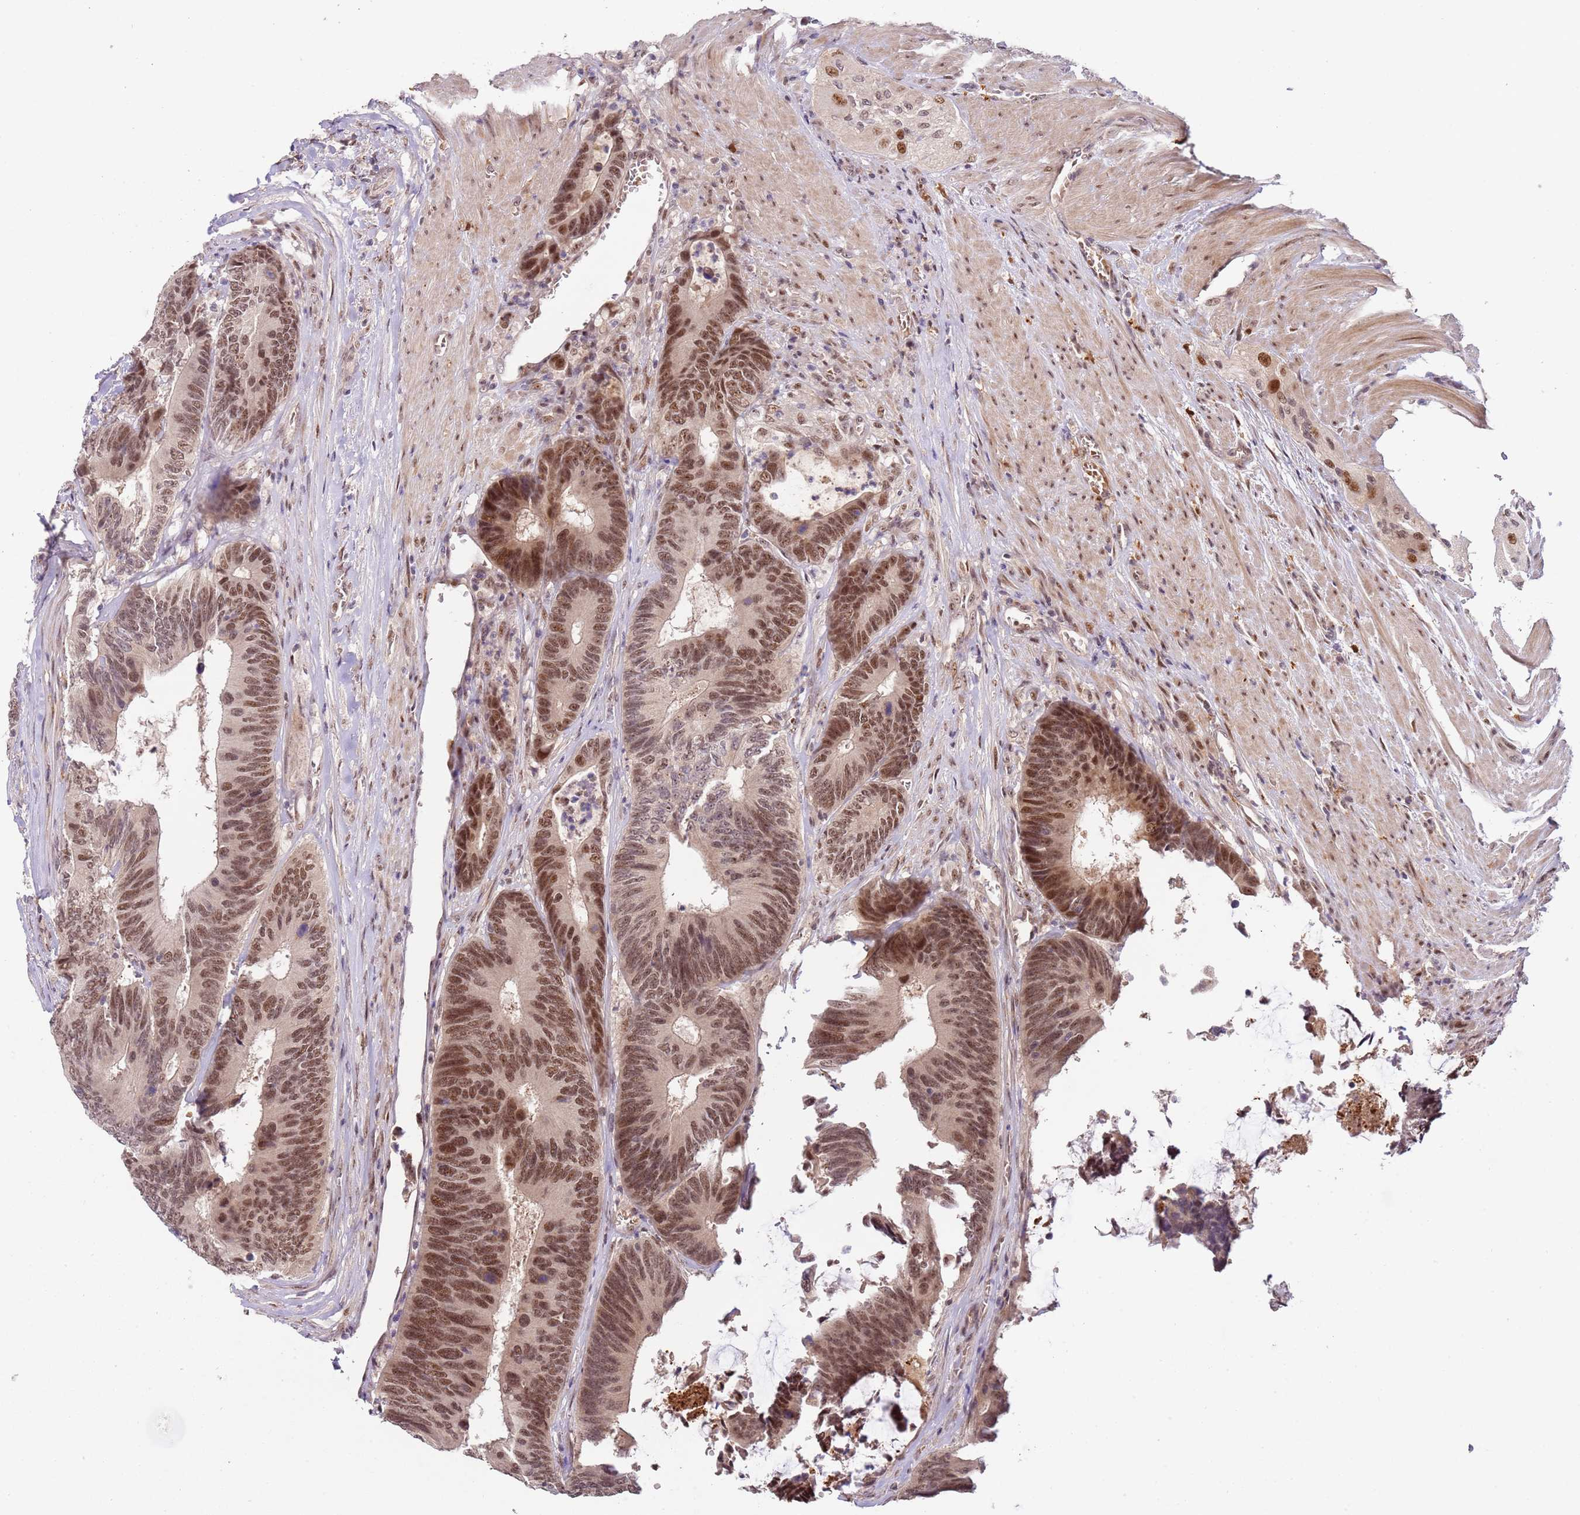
{"staining": {"intensity": "moderate", "quantity": ">75%", "location": "nuclear"}, "tissue": "colorectal cancer", "cell_type": "Tumor cells", "image_type": "cancer", "snomed": [{"axis": "morphology", "description": "Adenocarcinoma, NOS"}, {"axis": "topography", "description": "Colon"}], "caption": "IHC histopathology image of neoplastic tissue: human colorectal adenocarcinoma stained using immunohistochemistry demonstrates medium levels of moderate protein expression localized specifically in the nuclear of tumor cells, appearing as a nuclear brown color.", "gene": "LGALSL", "patient": {"sex": "male", "age": 87}}